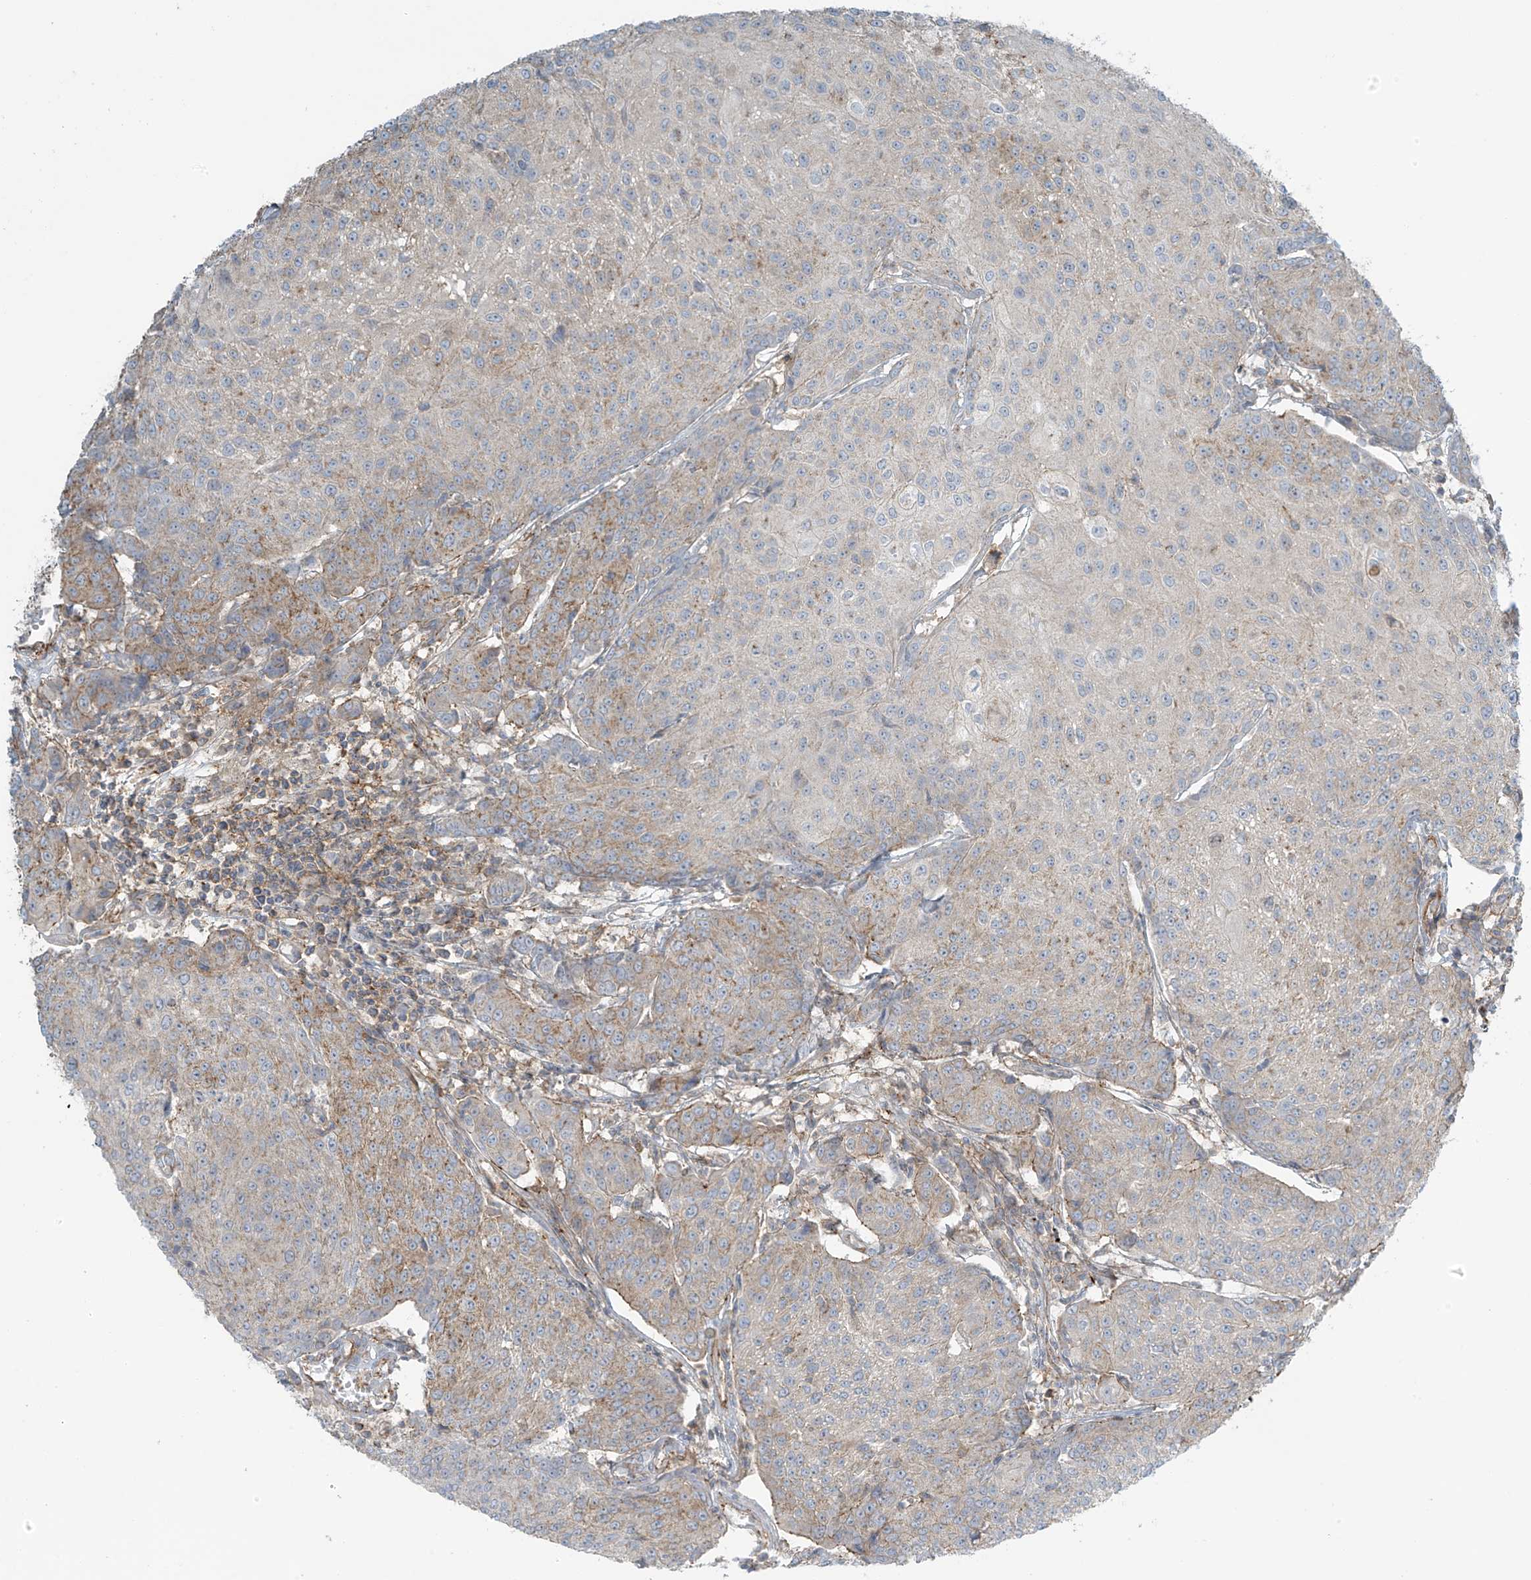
{"staining": {"intensity": "moderate", "quantity": "25%-75%", "location": "cytoplasmic/membranous"}, "tissue": "urothelial cancer", "cell_type": "Tumor cells", "image_type": "cancer", "snomed": [{"axis": "morphology", "description": "Urothelial carcinoma, High grade"}, {"axis": "topography", "description": "Urinary bladder"}], "caption": "Tumor cells exhibit medium levels of moderate cytoplasmic/membranous staining in about 25%-75% of cells in human urothelial carcinoma (high-grade). The staining was performed using DAB to visualize the protein expression in brown, while the nuclei were stained in blue with hematoxylin (Magnification: 20x).", "gene": "SLC9A2", "patient": {"sex": "female", "age": 85}}